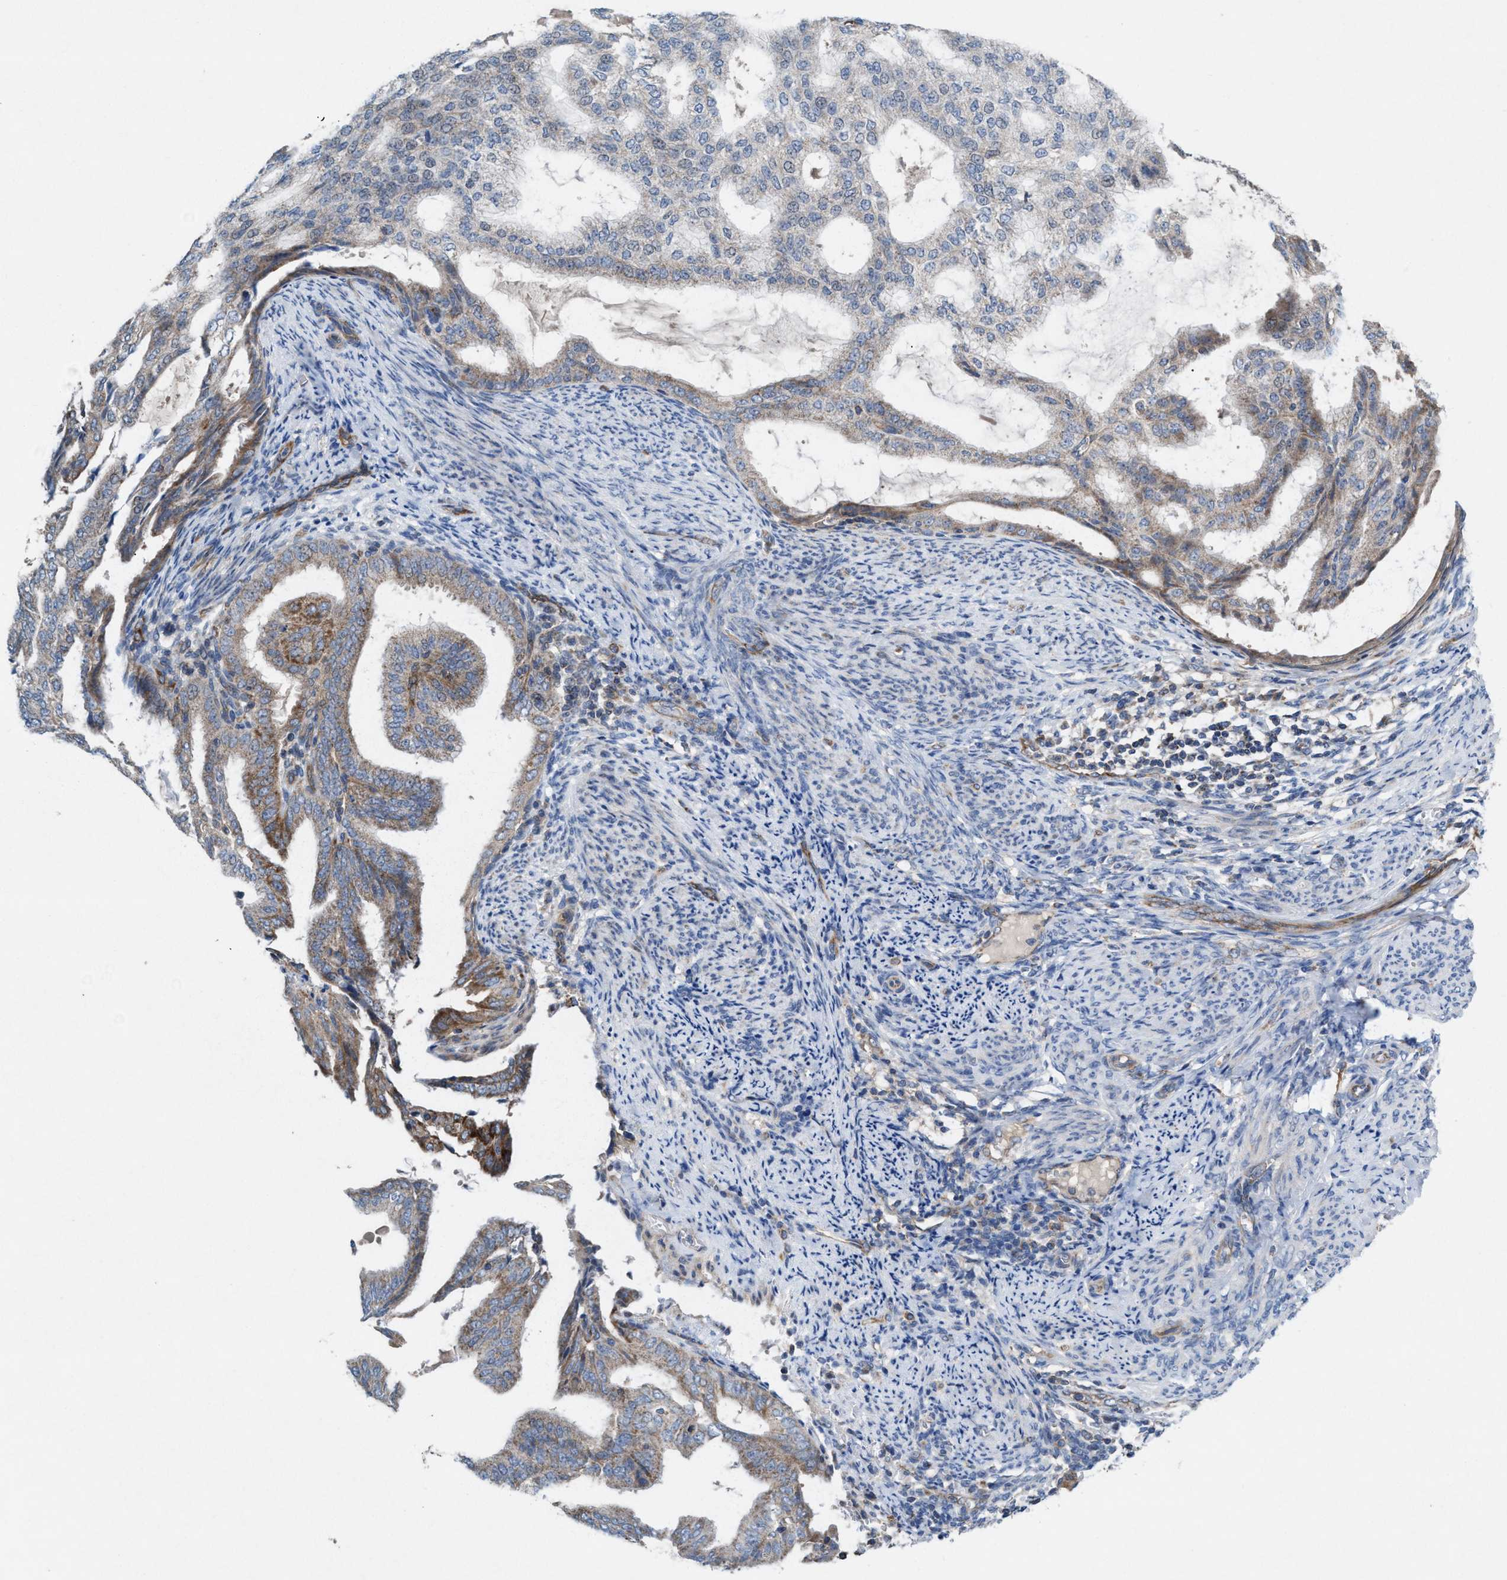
{"staining": {"intensity": "moderate", "quantity": "25%-75%", "location": "cytoplasmic/membranous"}, "tissue": "endometrial cancer", "cell_type": "Tumor cells", "image_type": "cancer", "snomed": [{"axis": "morphology", "description": "Adenocarcinoma, NOS"}, {"axis": "topography", "description": "Endometrium"}], "caption": "A photomicrograph showing moderate cytoplasmic/membranous positivity in about 25%-75% of tumor cells in endometrial cancer, as visualized by brown immunohistochemical staining.", "gene": "MRM1", "patient": {"sex": "female", "age": 58}}